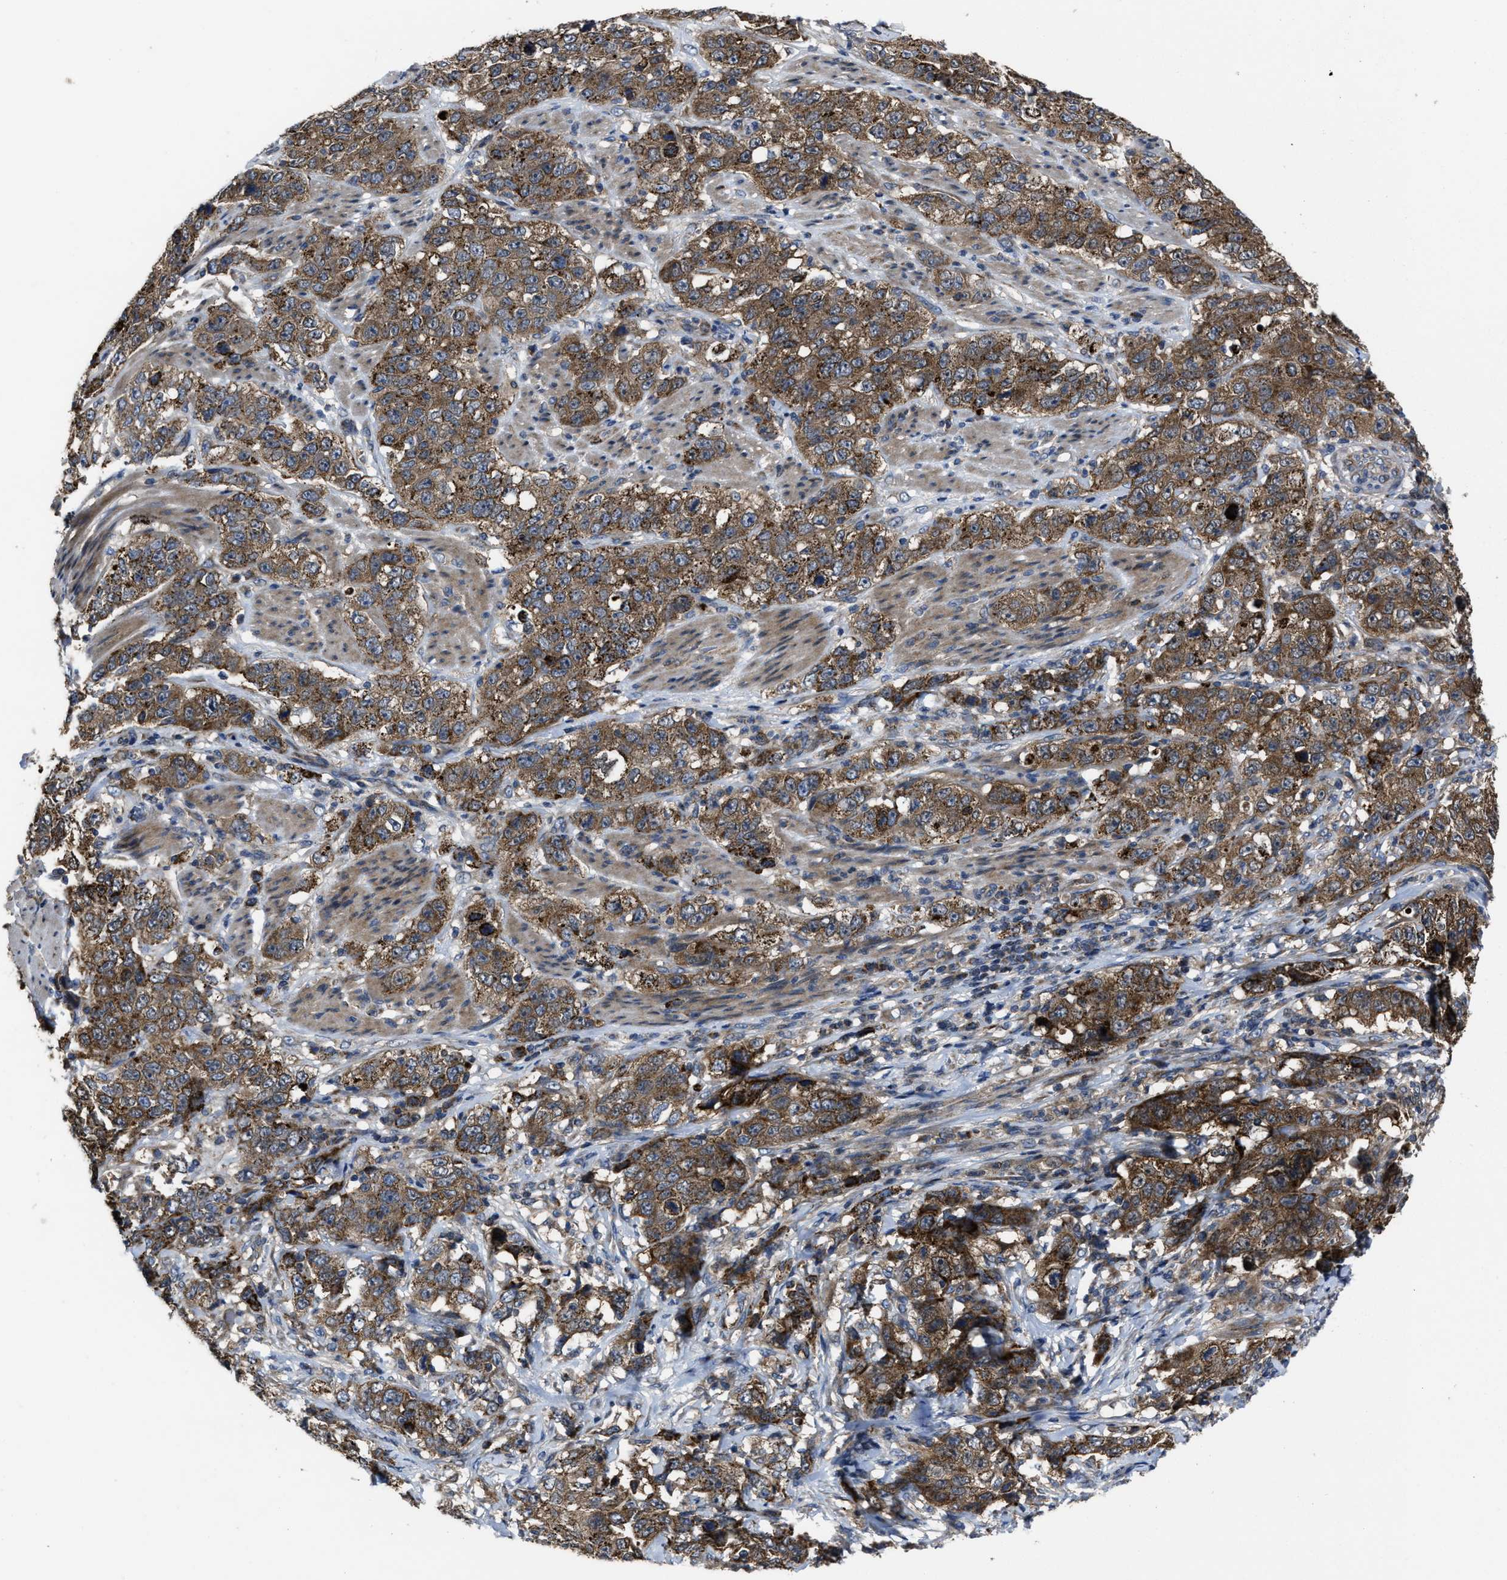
{"staining": {"intensity": "moderate", "quantity": ">75%", "location": "cytoplasmic/membranous"}, "tissue": "stomach cancer", "cell_type": "Tumor cells", "image_type": "cancer", "snomed": [{"axis": "morphology", "description": "Adenocarcinoma, NOS"}, {"axis": "topography", "description": "Stomach"}], "caption": "Stomach cancer stained for a protein (brown) demonstrates moderate cytoplasmic/membranous positive positivity in approximately >75% of tumor cells.", "gene": "PASK", "patient": {"sex": "male", "age": 48}}